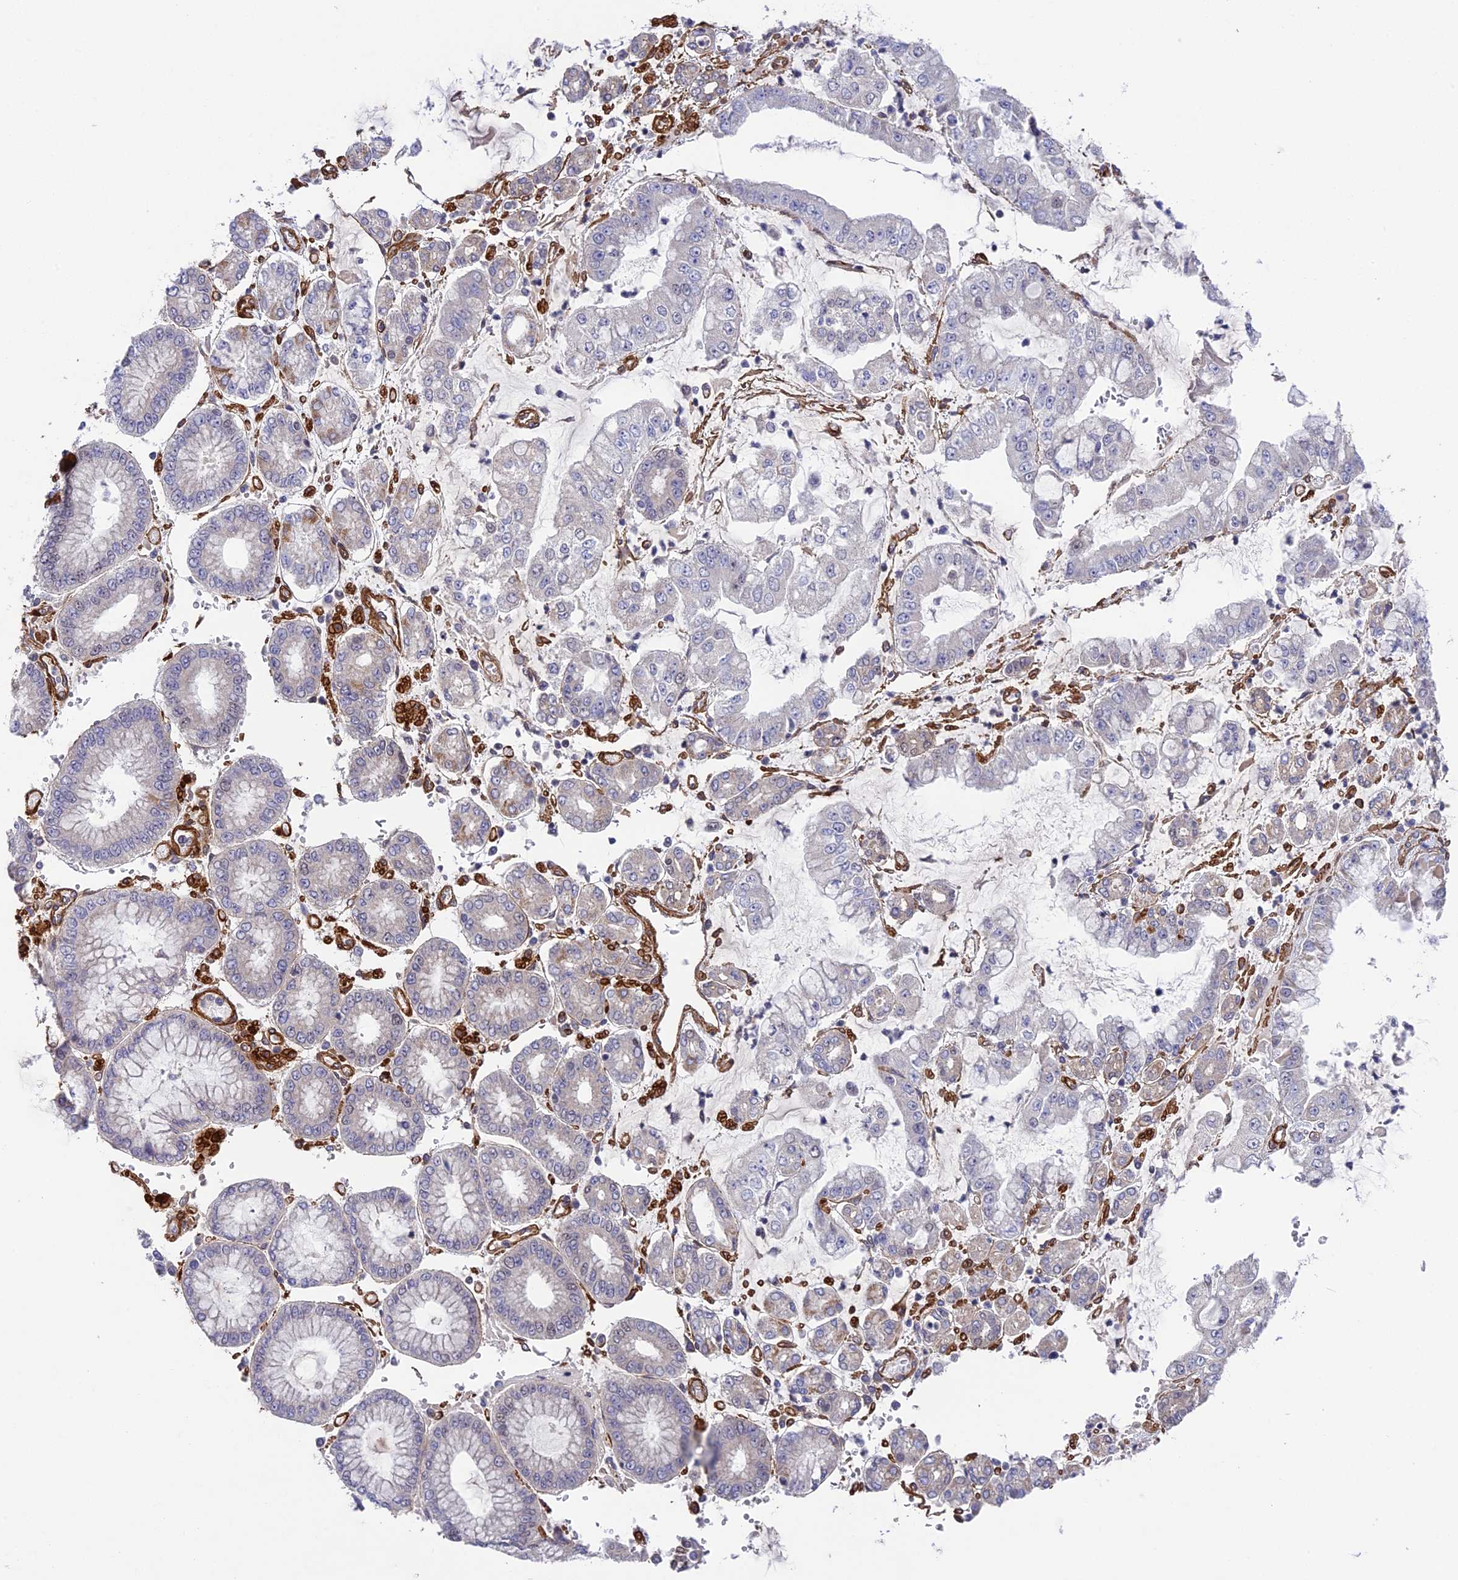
{"staining": {"intensity": "negative", "quantity": "none", "location": "none"}, "tissue": "stomach cancer", "cell_type": "Tumor cells", "image_type": "cancer", "snomed": [{"axis": "morphology", "description": "Adenocarcinoma, NOS"}, {"axis": "topography", "description": "Stomach"}], "caption": "Immunohistochemistry of human adenocarcinoma (stomach) demonstrates no positivity in tumor cells. Nuclei are stained in blue.", "gene": "TNS1", "patient": {"sex": "male", "age": 76}}